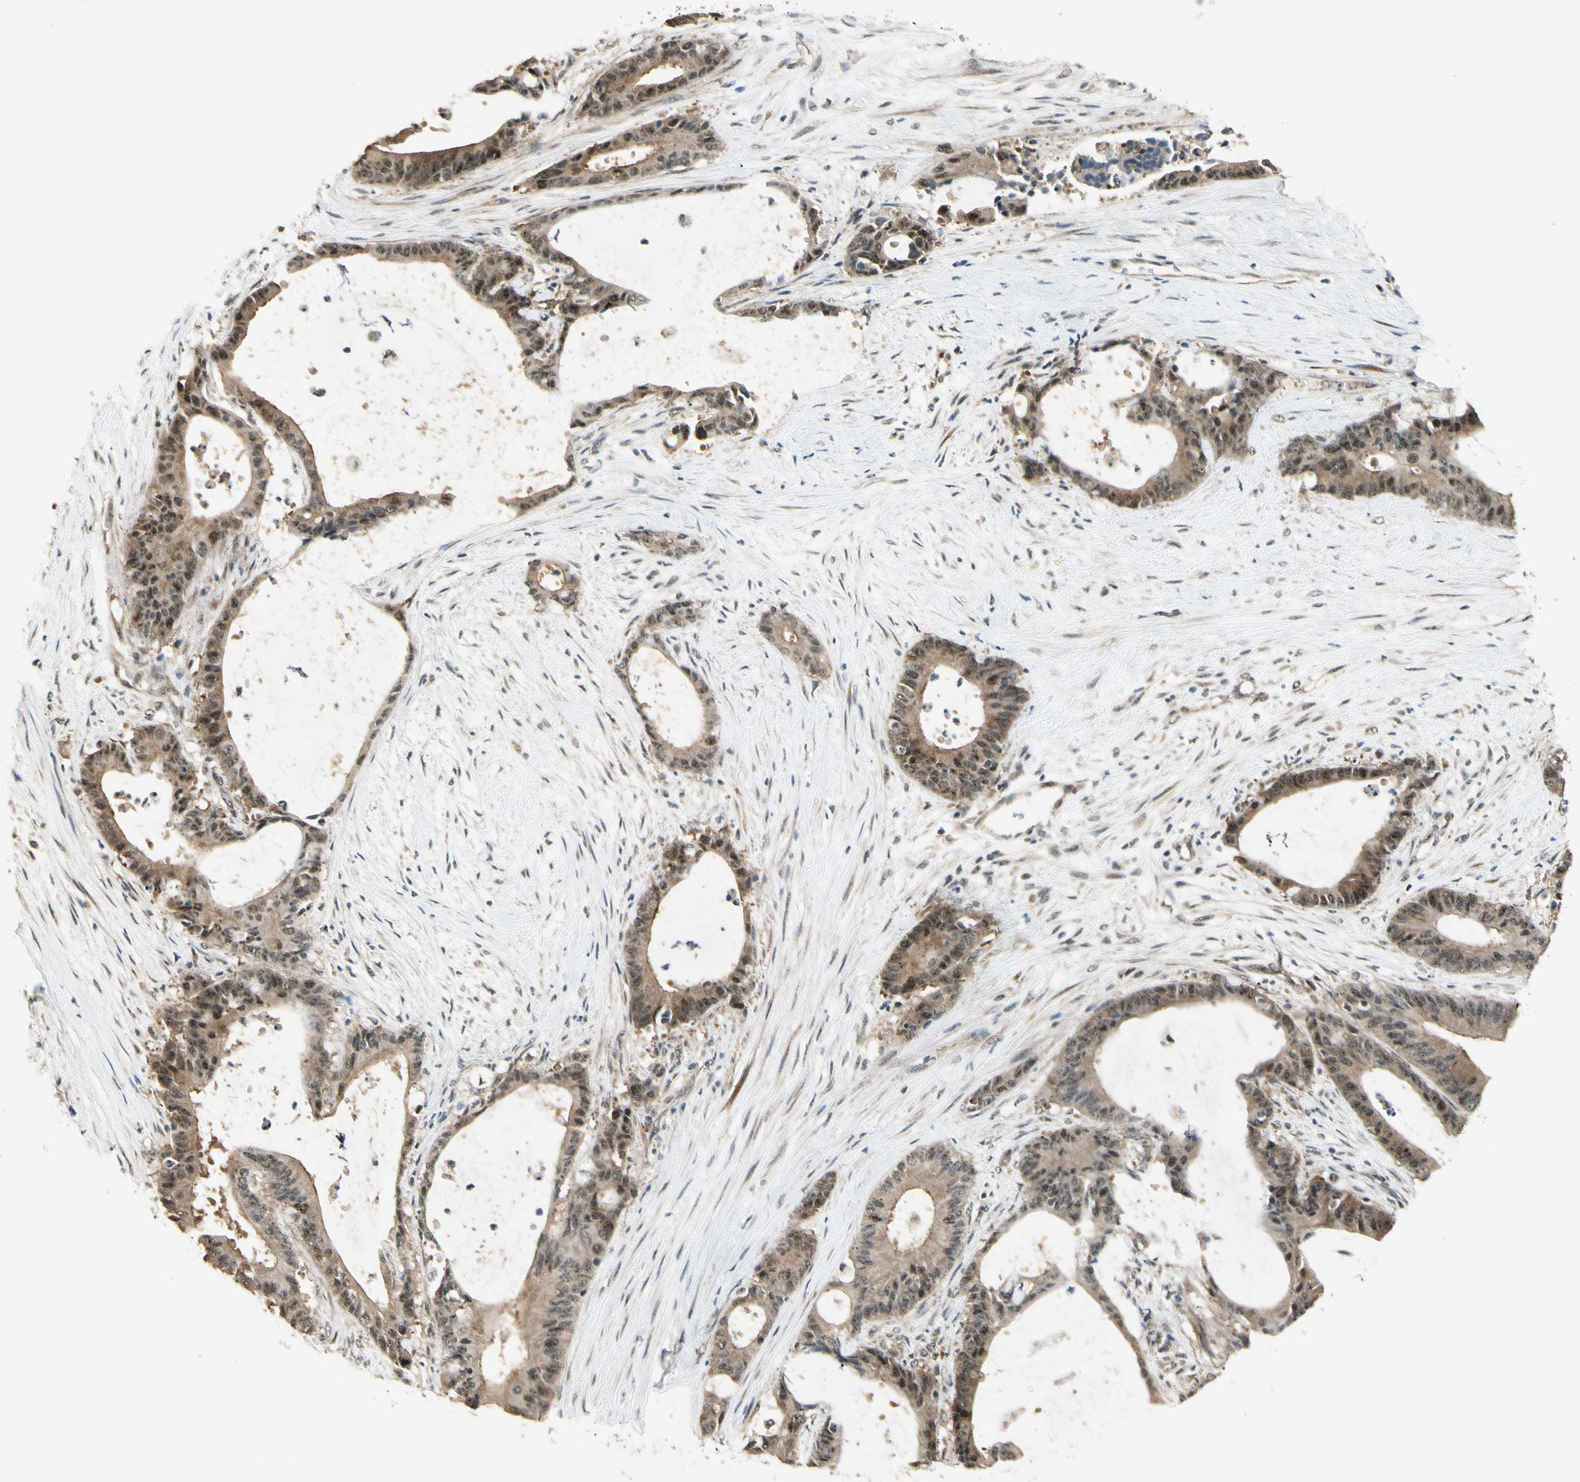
{"staining": {"intensity": "moderate", "quantity": ">75%", "location": "cytoplasmic/membranous,nuclear"}, "tissue": "liver cancer", "cell_type": "Tumor cells", "image_type": "cancer", "snomed": [{"axis": "morphology", "description": "Cholangiocarcinoma"}, {"axis": "topography", "description": "Liver"}], "caption": "The immunohistochemical stain highlights moderate cytoplasmic/membranous and nuclear staining in tumor cells of liver cancer tissue. The protein is stained brown, and the nuclei are stained in blue (DAB IHC with brightfield microscopy, high magnification).", "gene": "MCPH1", "patient": {"sex": "female", "age": 73}}